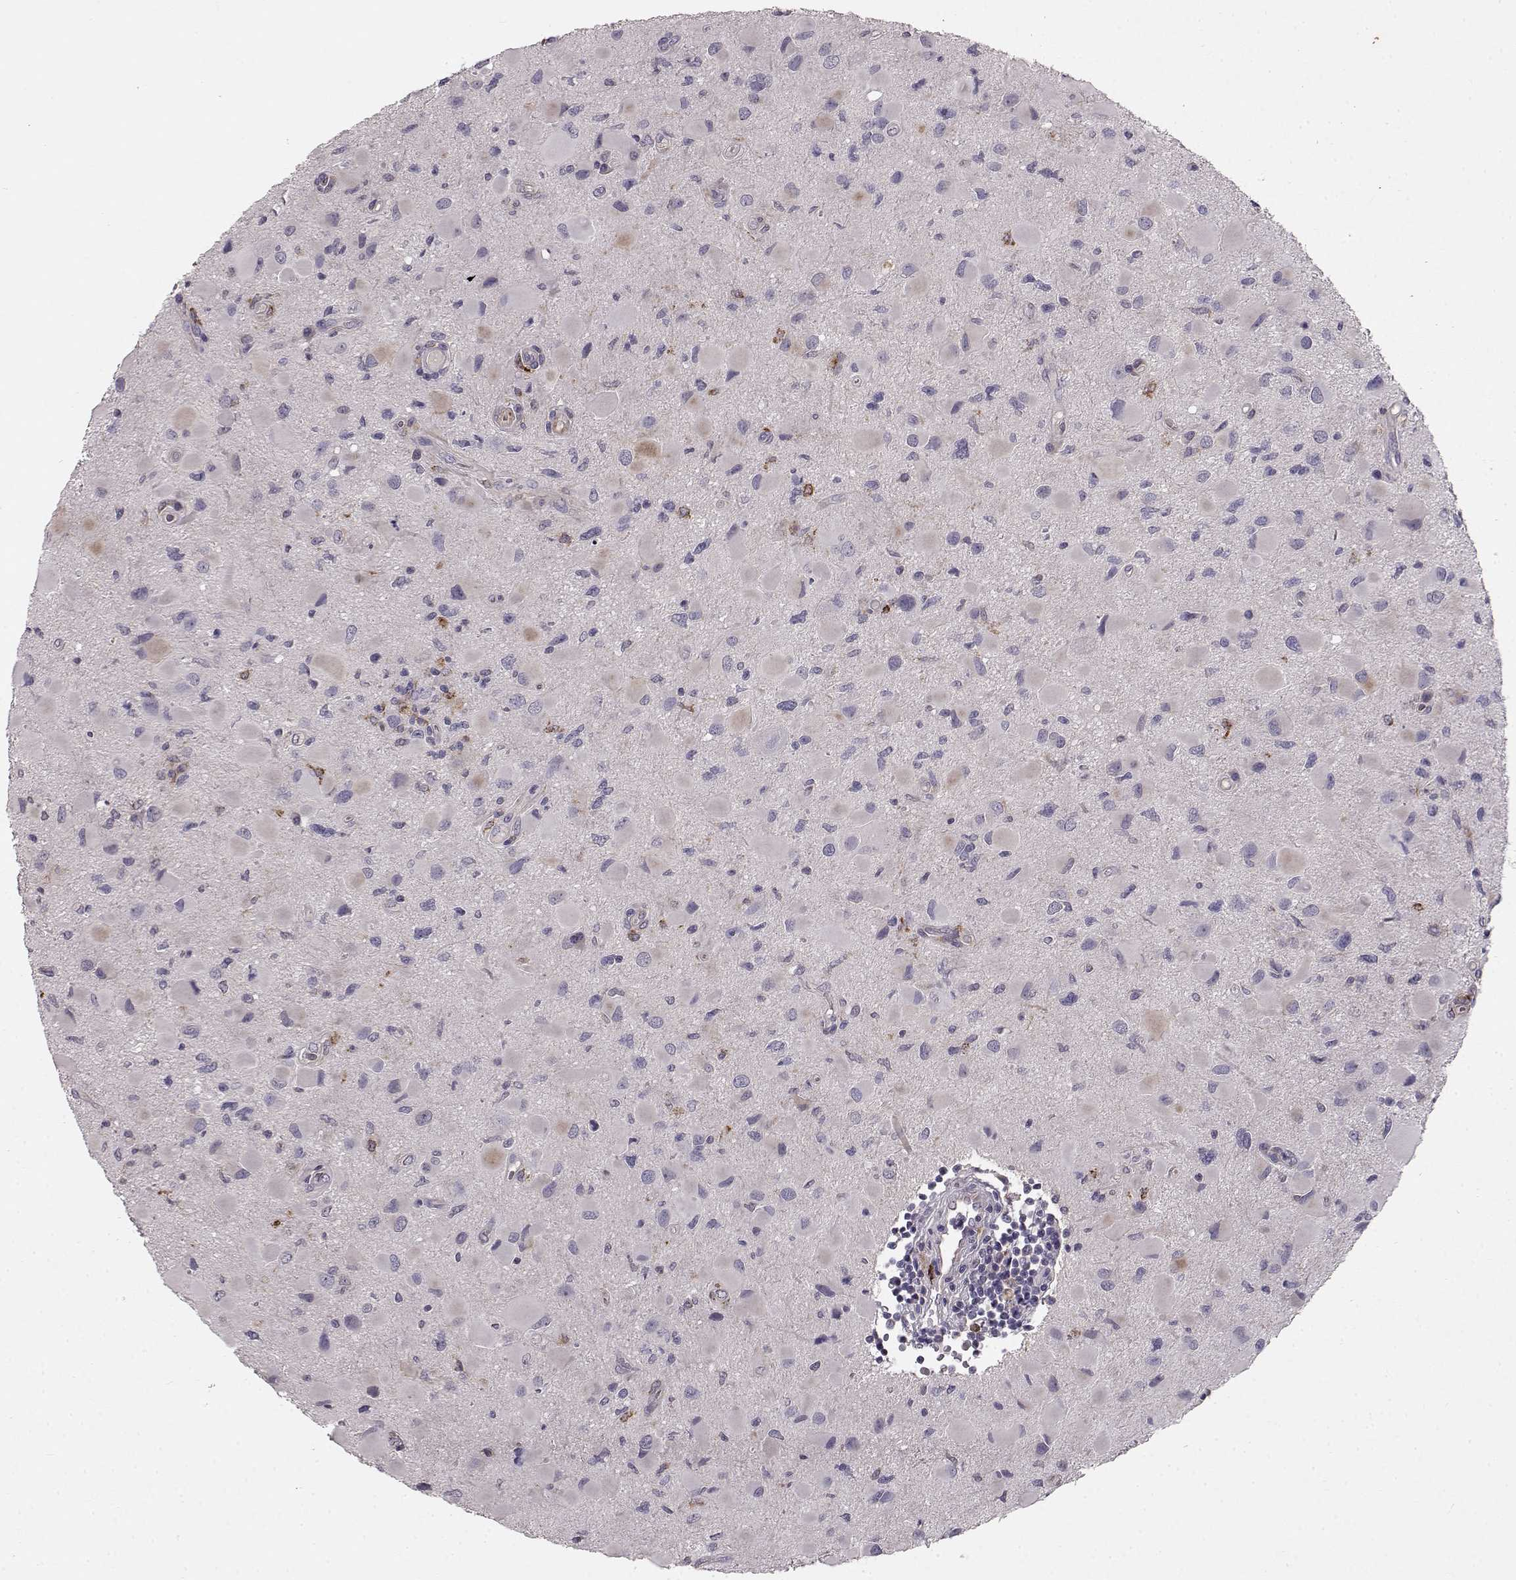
{"staining": {"intensity": "negative", "quantity": "none", "location": "none"}, "tissue": "glioma", "cell_type": "Tumor cells", "image_type": "cancer", "snomed": [{"axis": "morphology", "description": "Glioma, malignant, Low grade"}, {"axis": "topography", "description": "Brain"}], "caption": "DAB (3,3'-diaminobenzidine) immunohistochemical staining of human malignant glioma (low-grade) displays no significant positivity in tumor cells.", "gene": "CCNF", "patient": {"sex": "female", "age": 32}}